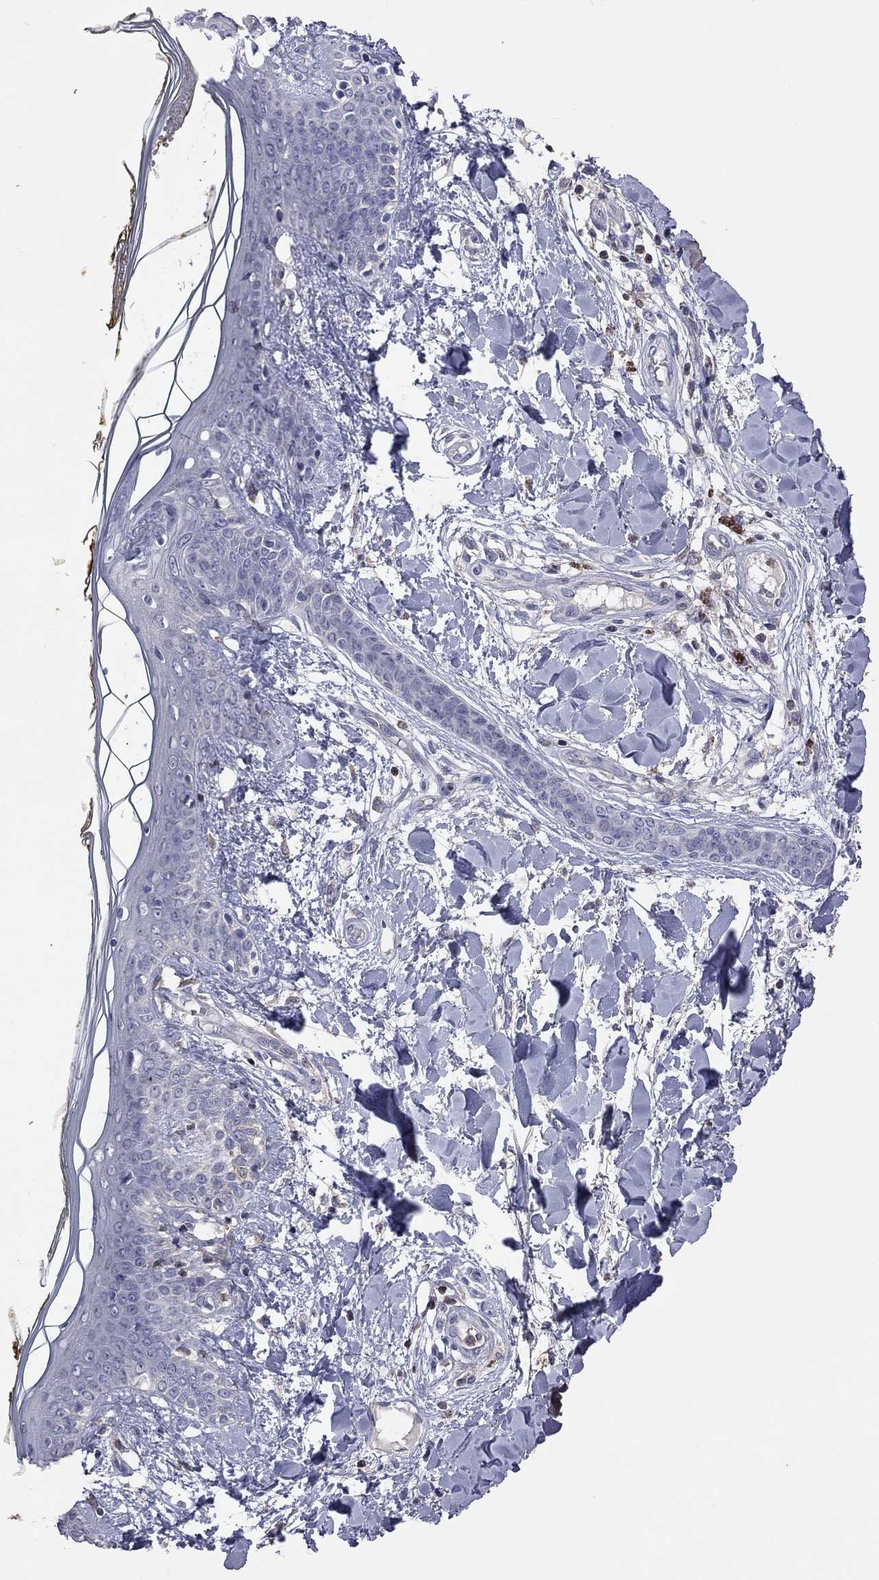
{"staining": {"intensity": "negative", "quantity": "none", "location": "none"}, "tissue": "skin", "cell_type": "Fibroblasts", "image_type": "normal", "snomed": [{"axis": "morphology", "description": "Normal tissue, NOS"}, {"axis": "topography", "description": "Skin"}], "caption": "Immunohistochemical staining of benign human skin shows no significant positivity in fibroblasts.", "gene": "ENSG00000288520", "patient": {"sex": "female", "age": 34}}